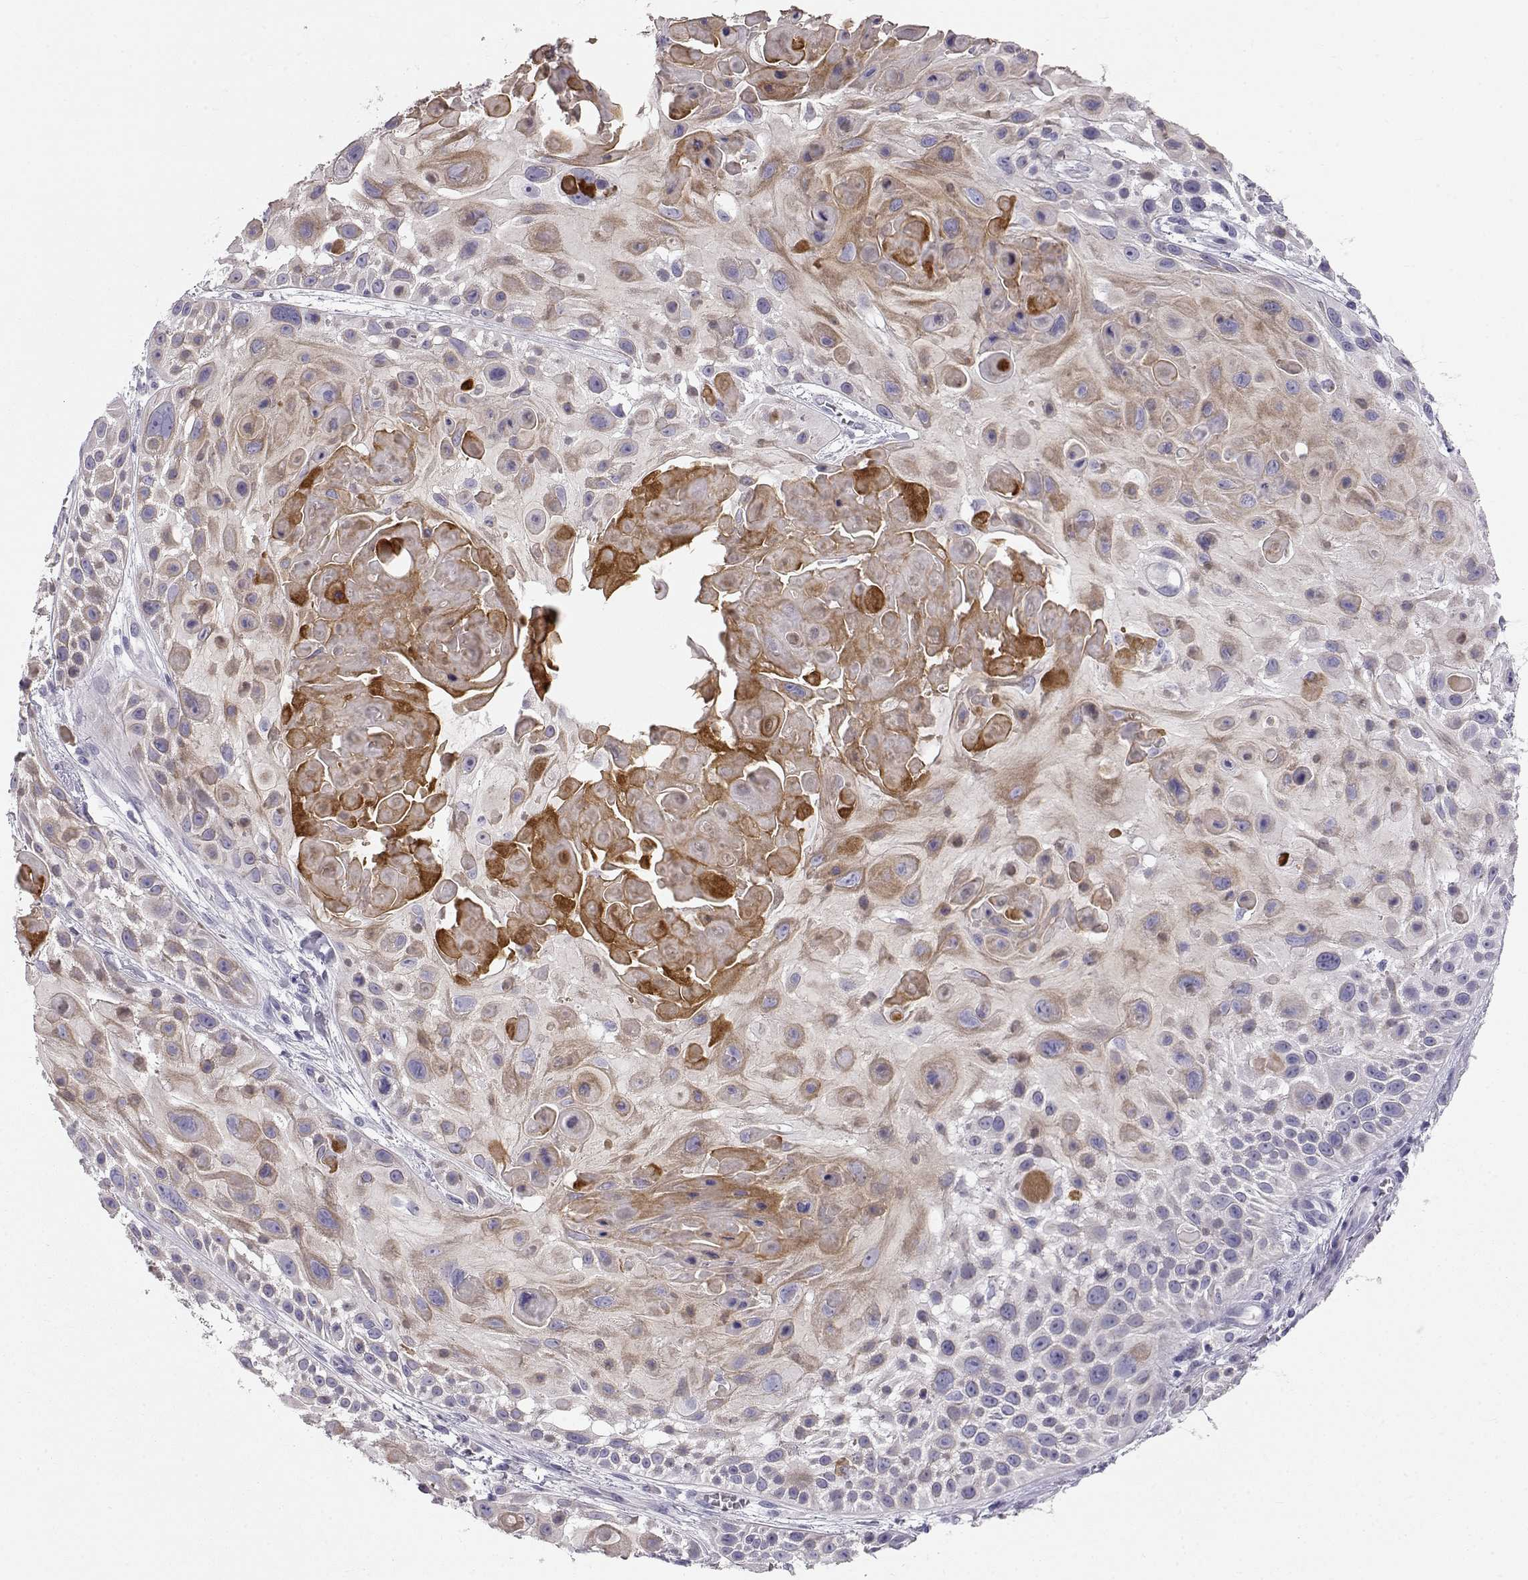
{"staining": {"intensity": "weak", "quantity": ">75%", "location": "cytoplasmic/membranous"}, "tissue": "skin cancer", "cell_type": "Tumor cells", "image_type": "cancer", "snomed": [{"axis": "morphology", "description": "Squamous cell carcinoma, NOS"}, {"axis": "topography", "description": "Skin"}, {"axis": "topography", "description": "Anal"}], "caption": "Skin cancer (squamous cell carcinoma) was stained to show a protein in brown. There is low levels of weak cytoplasmic/membranous expression in about >75% of tumor cells.", "gene": "GPR26", "patient": {"sex": "female", "age": 75}}